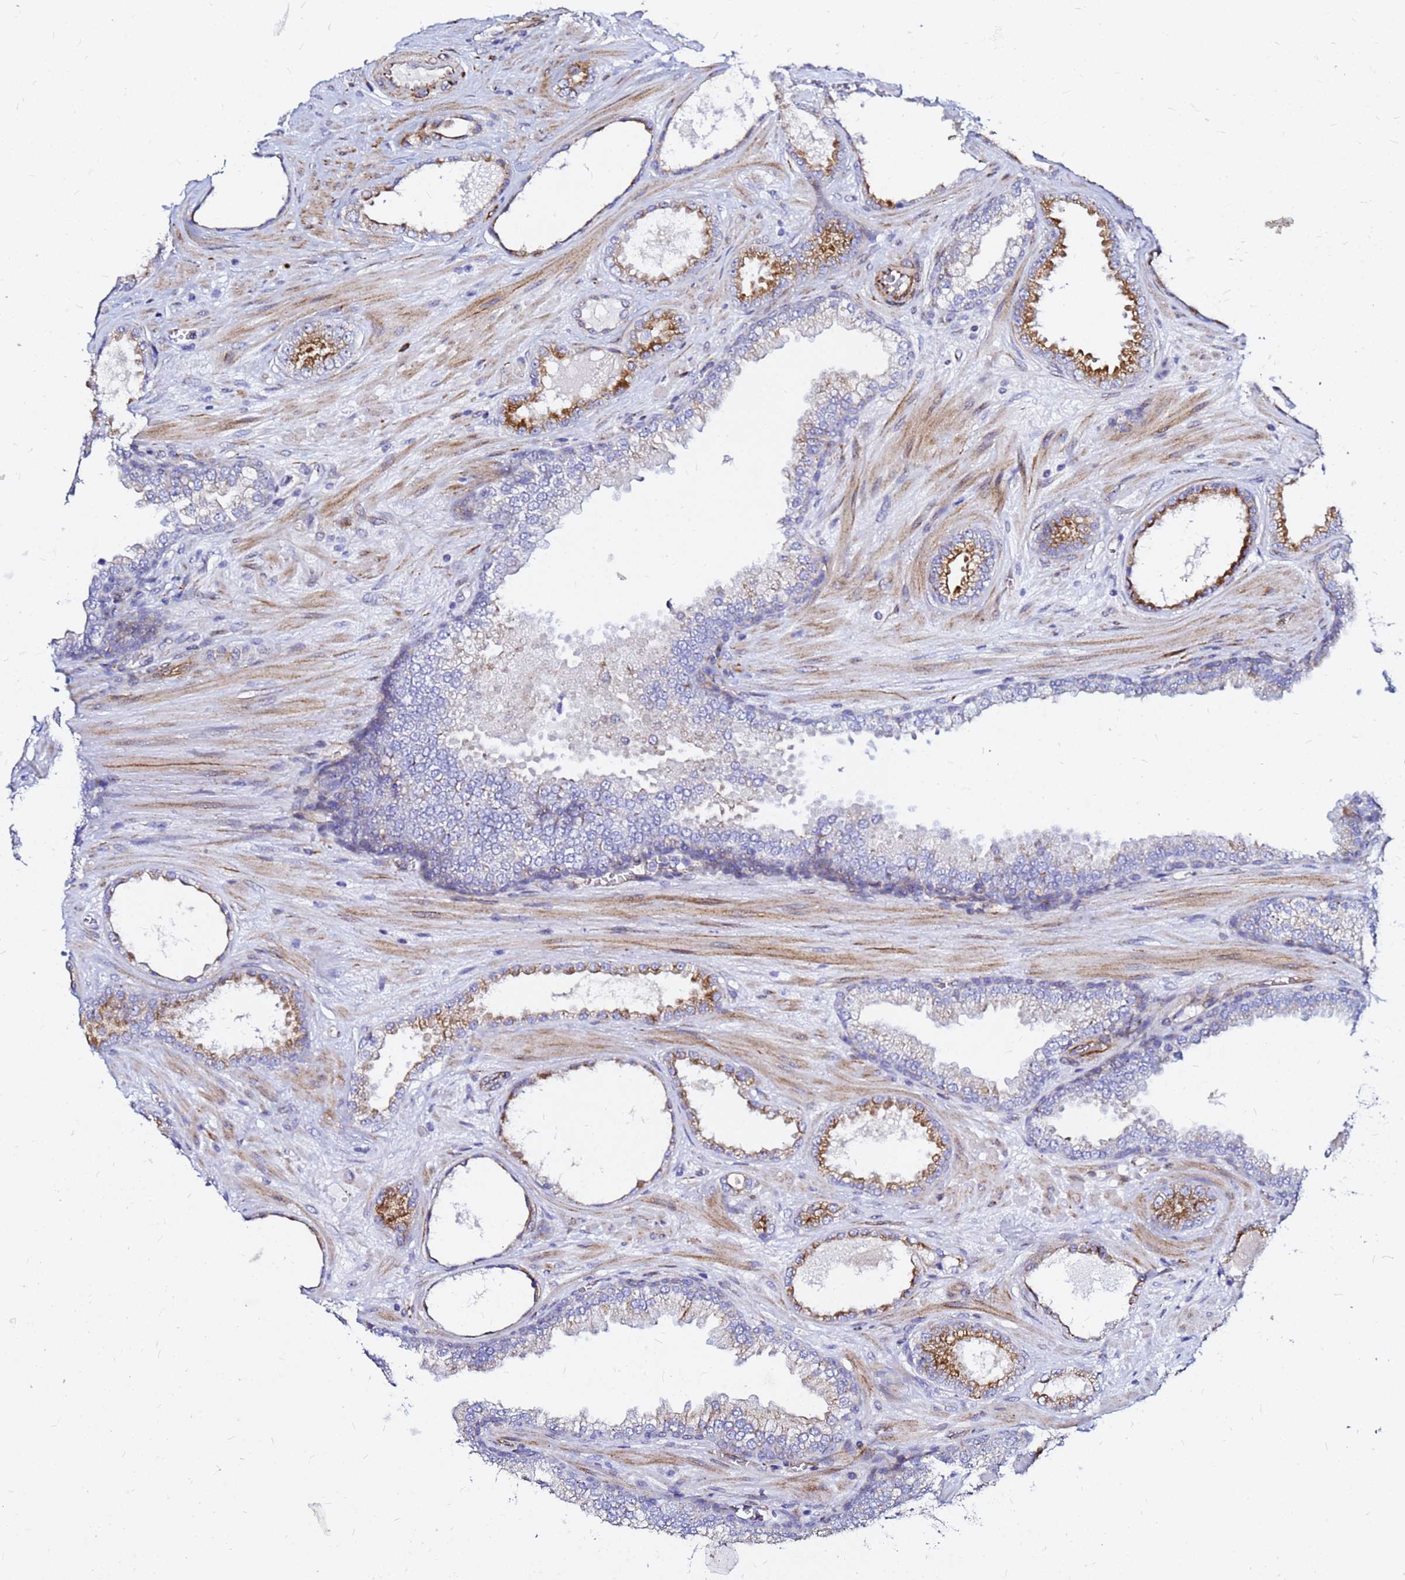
{"staining": {"intensity": "strong", "quantity": ">75%", "location": "cytoplasmic/membranous"}, "tissue": "prostate cancer", "cell_type": "Tumor cells", "image_type": "cancer", "snomed": [{"axis": "morphology", "description": "Adenocarcinoma, Low grade"}, {"axis": "topography", "description": "Prostate"}], "caption": "An immunohistochemistry histopathology image of neoplastic tissue is shown. Protein staining in brown shows strong cytoplasmic/membranous positivity in prostate cancer (low-grade adenocarcinoma) within tumor cells.", "gene": "TUBA8", "patient": {"sex": "male", "age": 57}}